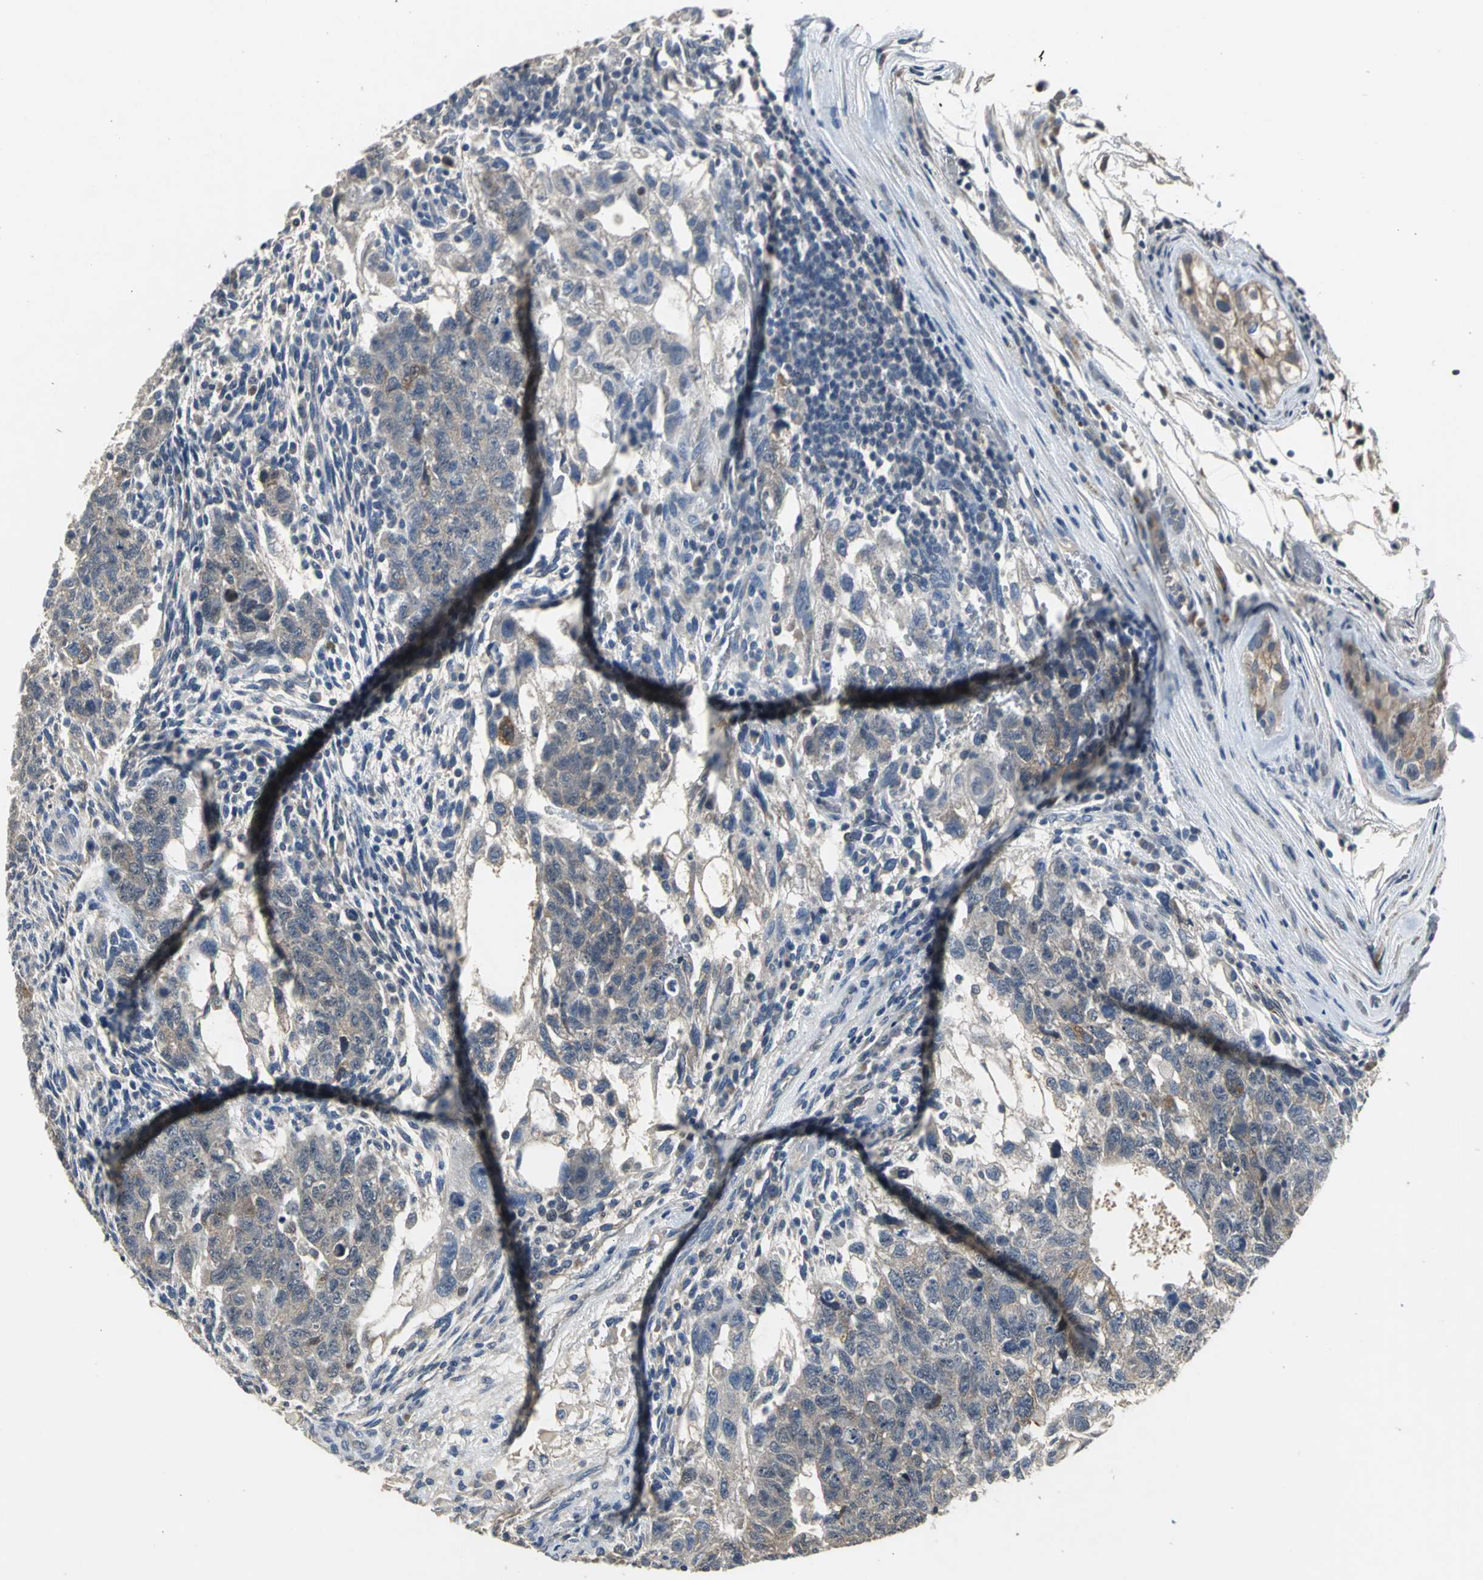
{"staining": {"intensity": "weak", "quantity": "25%-75%", "location": "cytoplasmic/membranous"}, "tissue": "testis cancer", "cell_type": "Tumor cells", "image_type": "cancer", "snomed": [{"axis": "morphology", "description": "Normal tissue, NOS"}, {"axis": "morphology", "description": "Carcinoma, Embryonal, NOS"}, {"axis": "topography", "description": "Testis"}], "caption": "Immunohistochemical staining of human testis embryonal carcinoma reveals low levels of weak cytoplasmic/membranous protein staining in approximately 25%-75% of tumor cells.", "gene": "JADE3", "patient": {"sex": "male", "age": 36}}